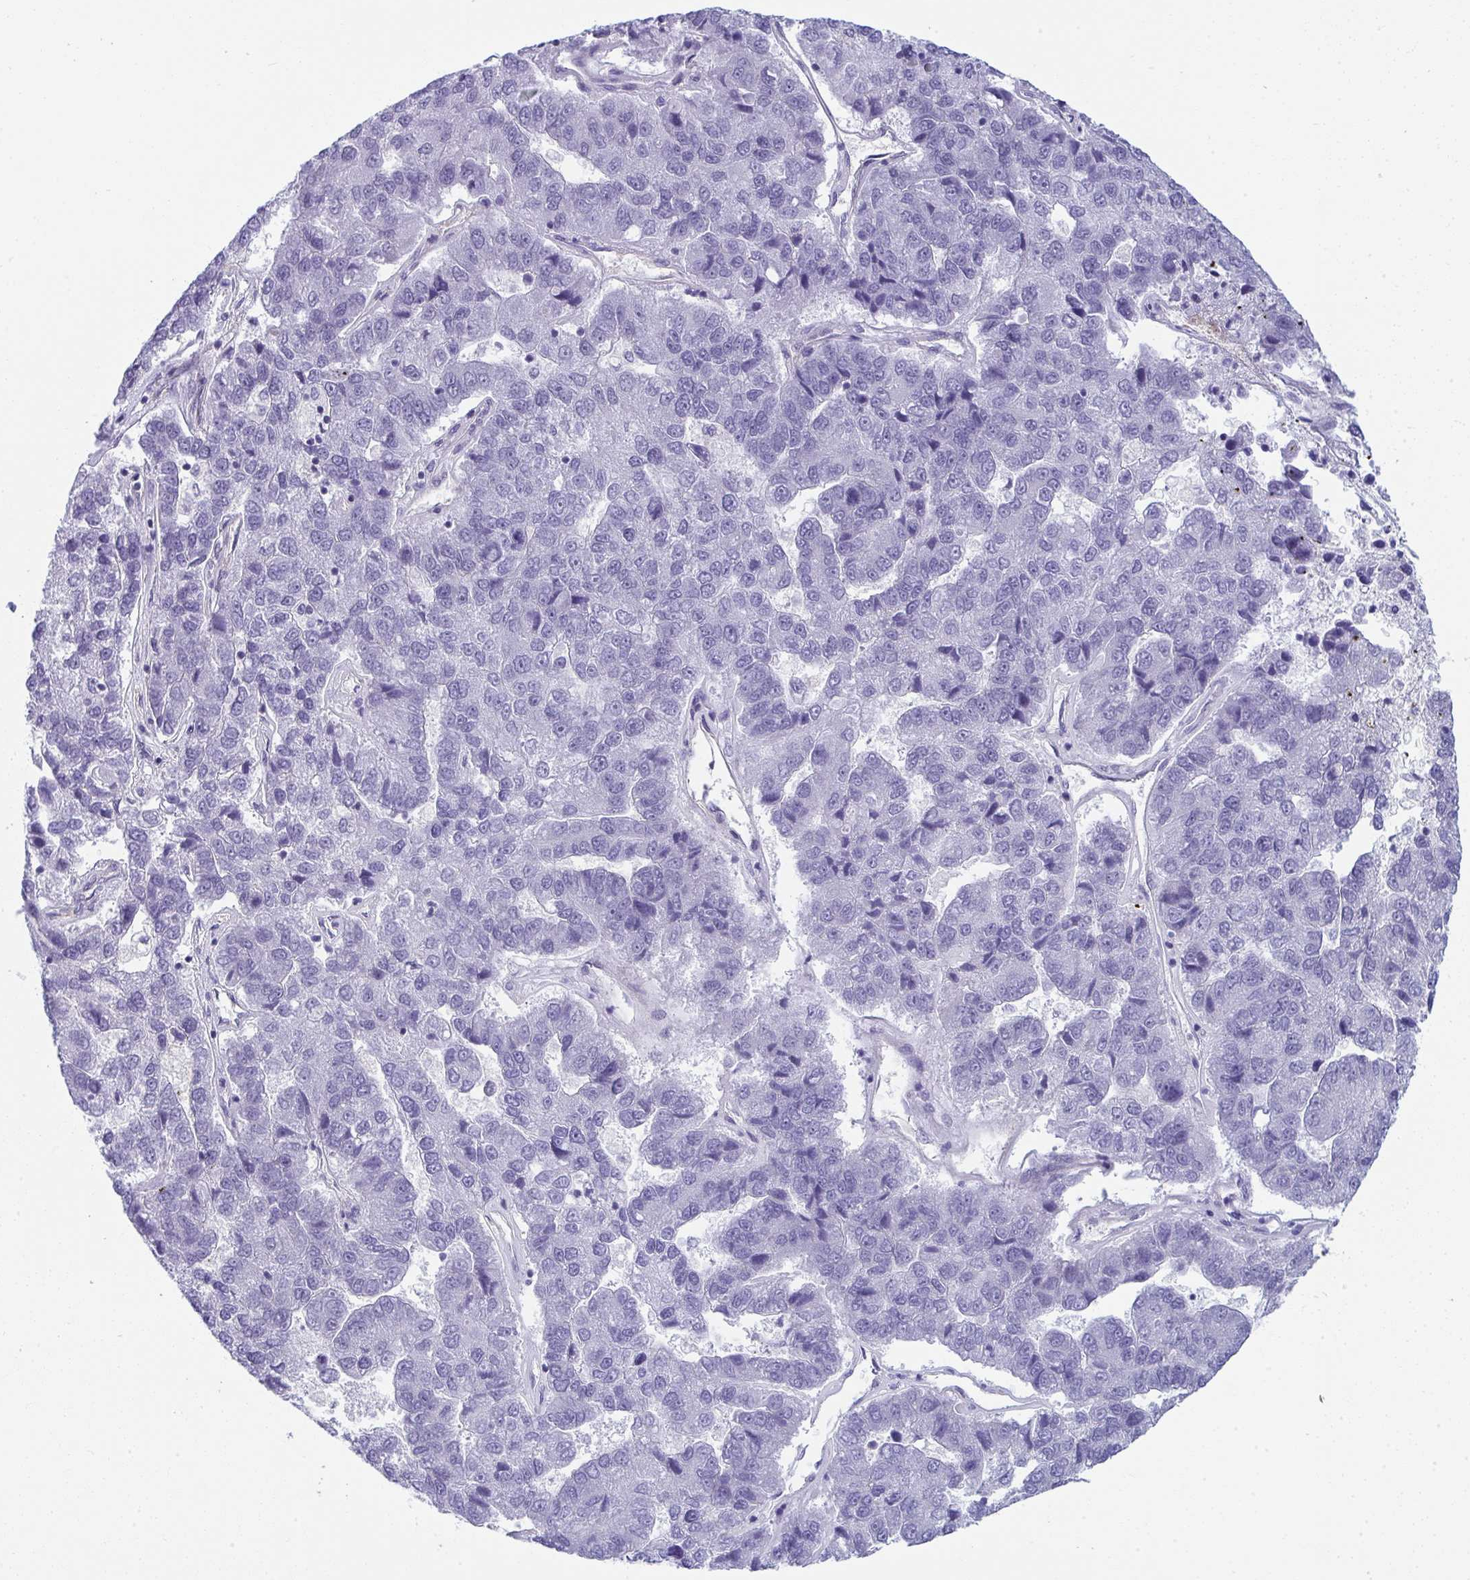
{"staining": {"intensity": "negative", "quantity": "none", "location": "none"}, "tissue": "pancreatic cancer", "cell_type": "Tumor cells", "image_type": "cancer", "snomed": [{"axis": "morphology", "description": "Adenocarcinoma, NOS"}, {"axis": "topography", "description": "Pancreas"}], "caption": "A high-resolution micrograph shows IHC staining of pancreatic cancer (adenocarcinoma), which displays no significant staining in tumor cells.", "gene": "MYL12A", "patient": {"sex": "female", "age": 61}}